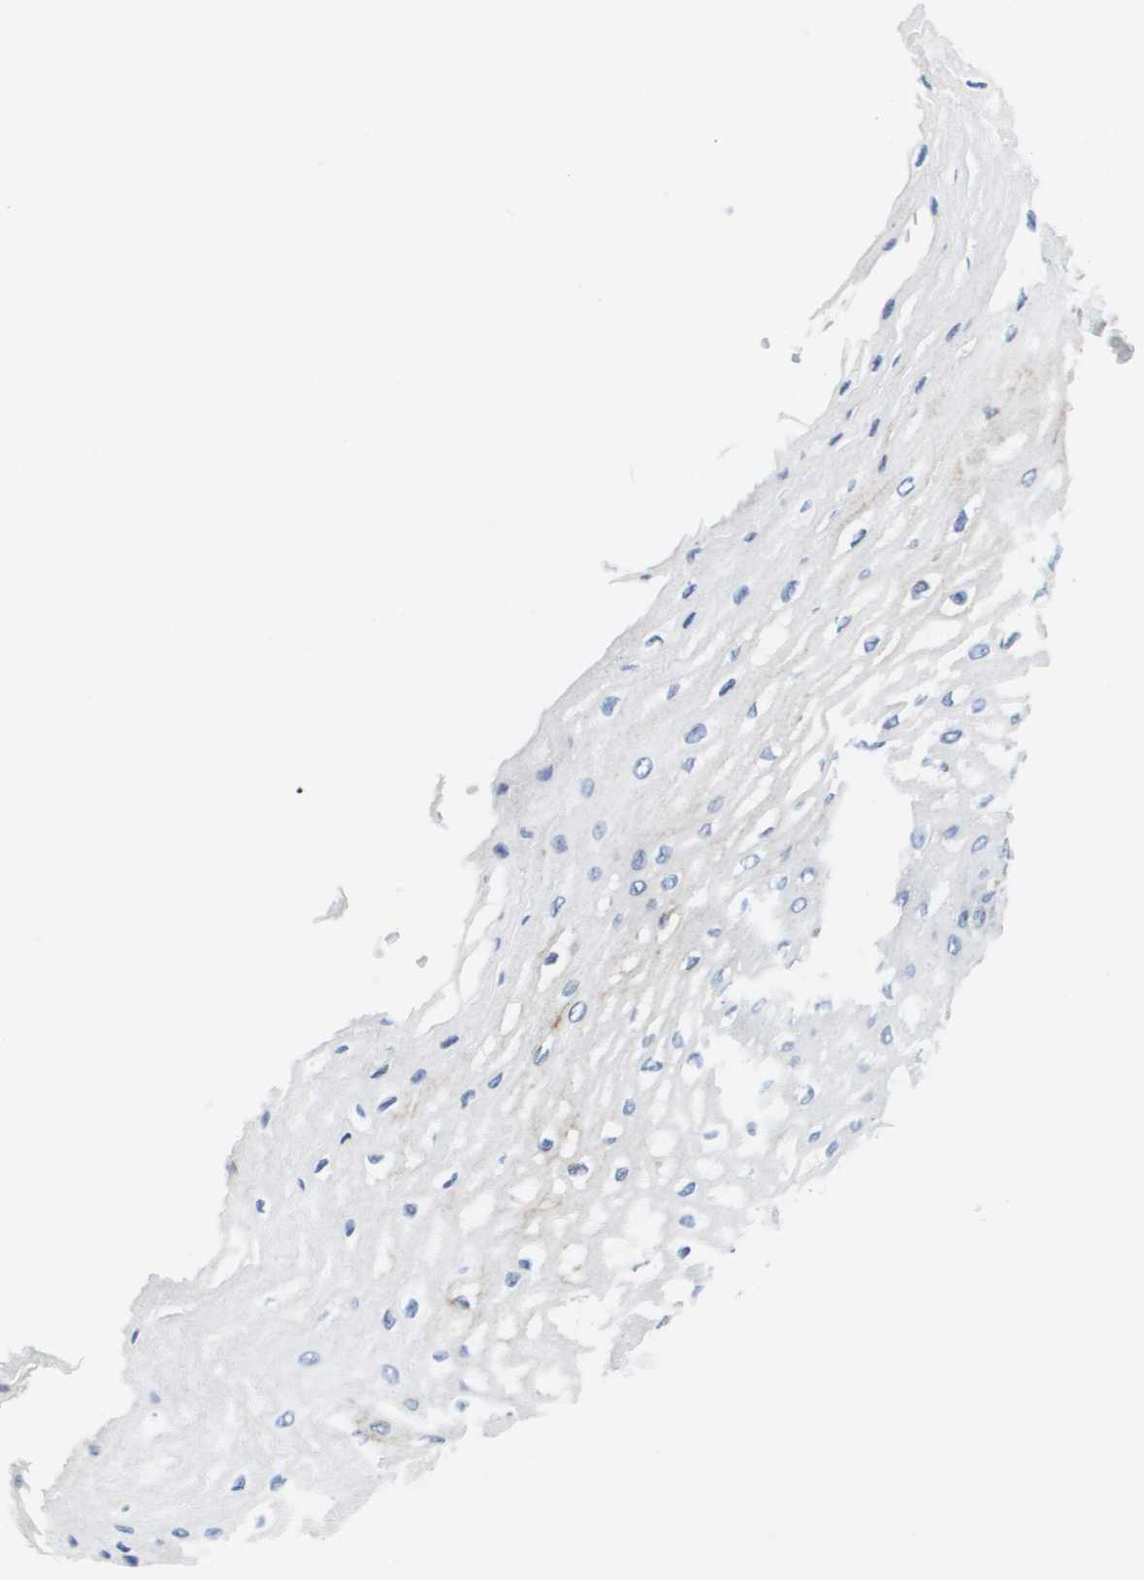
{"staining": {"intensity": "negative", "quantity": "none", "location": "none"}, "tissue": "esophagus", "cell_type": "Squamous epithelial cells", "image_type": "normal", "snomed": [{"axis": "morphology", "description": "Normal tissue, NOS"}, {"axis": "topography", "description": "Esophagus"}], "caption": "The immunohistochemistry histopathology image has no significant expression in squamous epithelial cells of esophagus.", "gene": "HMOX1", "patient": {"sex": "male", "age": 54}}